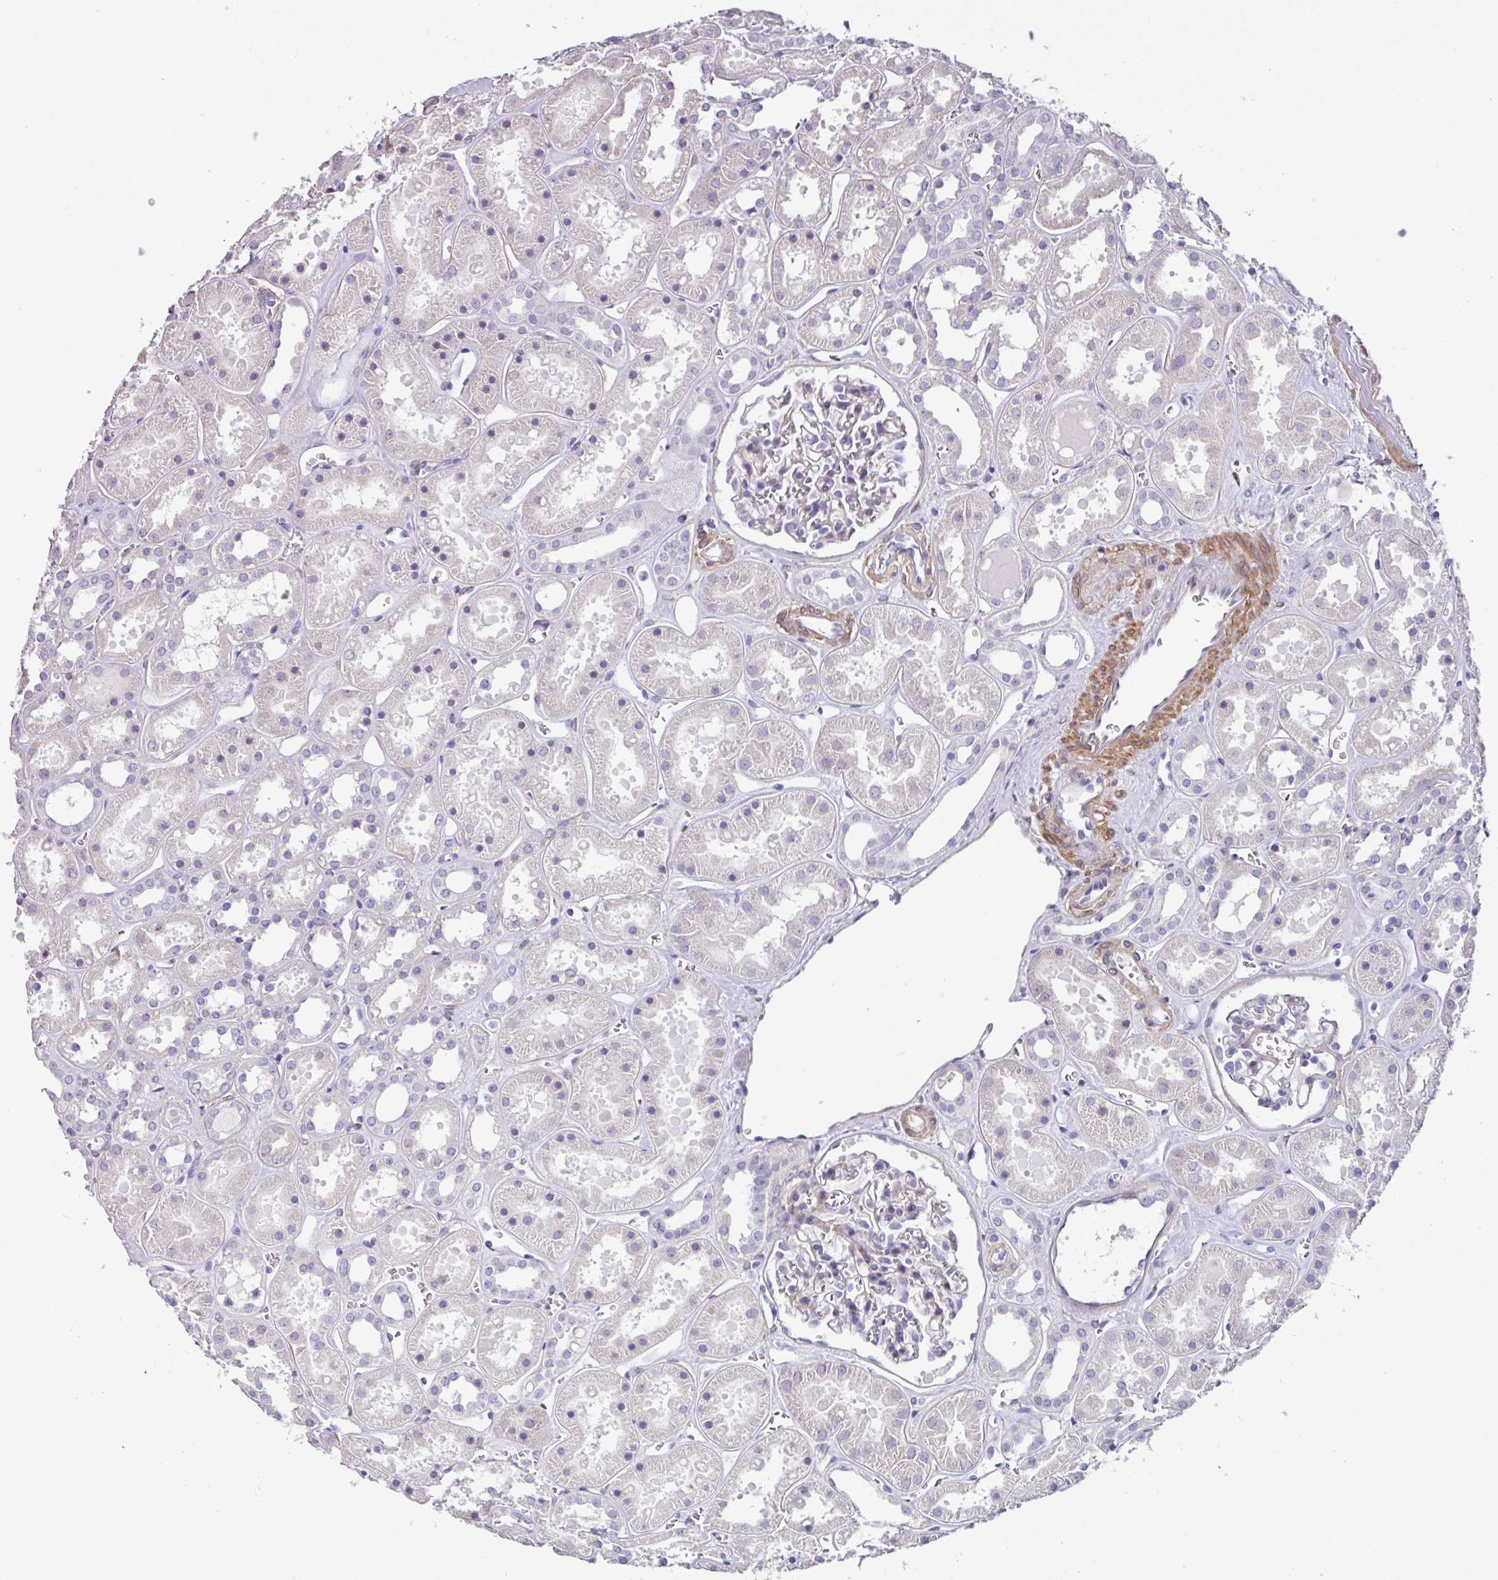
{"staining": {"intensity": "negative", "quantity": "none", "location": "none"}, "tissue": "kidney", "cell_type": "Cells in glomeruli", "image_type": "normal", "snomed": [{"axis": "morphology", "description": "Normal tissue, NOS"}, {"axis": "topography", "description": "Kidney"}], "caption": "This is an immunohistochemistry histopathology image of normal human kidney. There is no expression in cells in glomeruli.", "gene": "OTX1", "patient": {"sex": "female", "age": 41}}